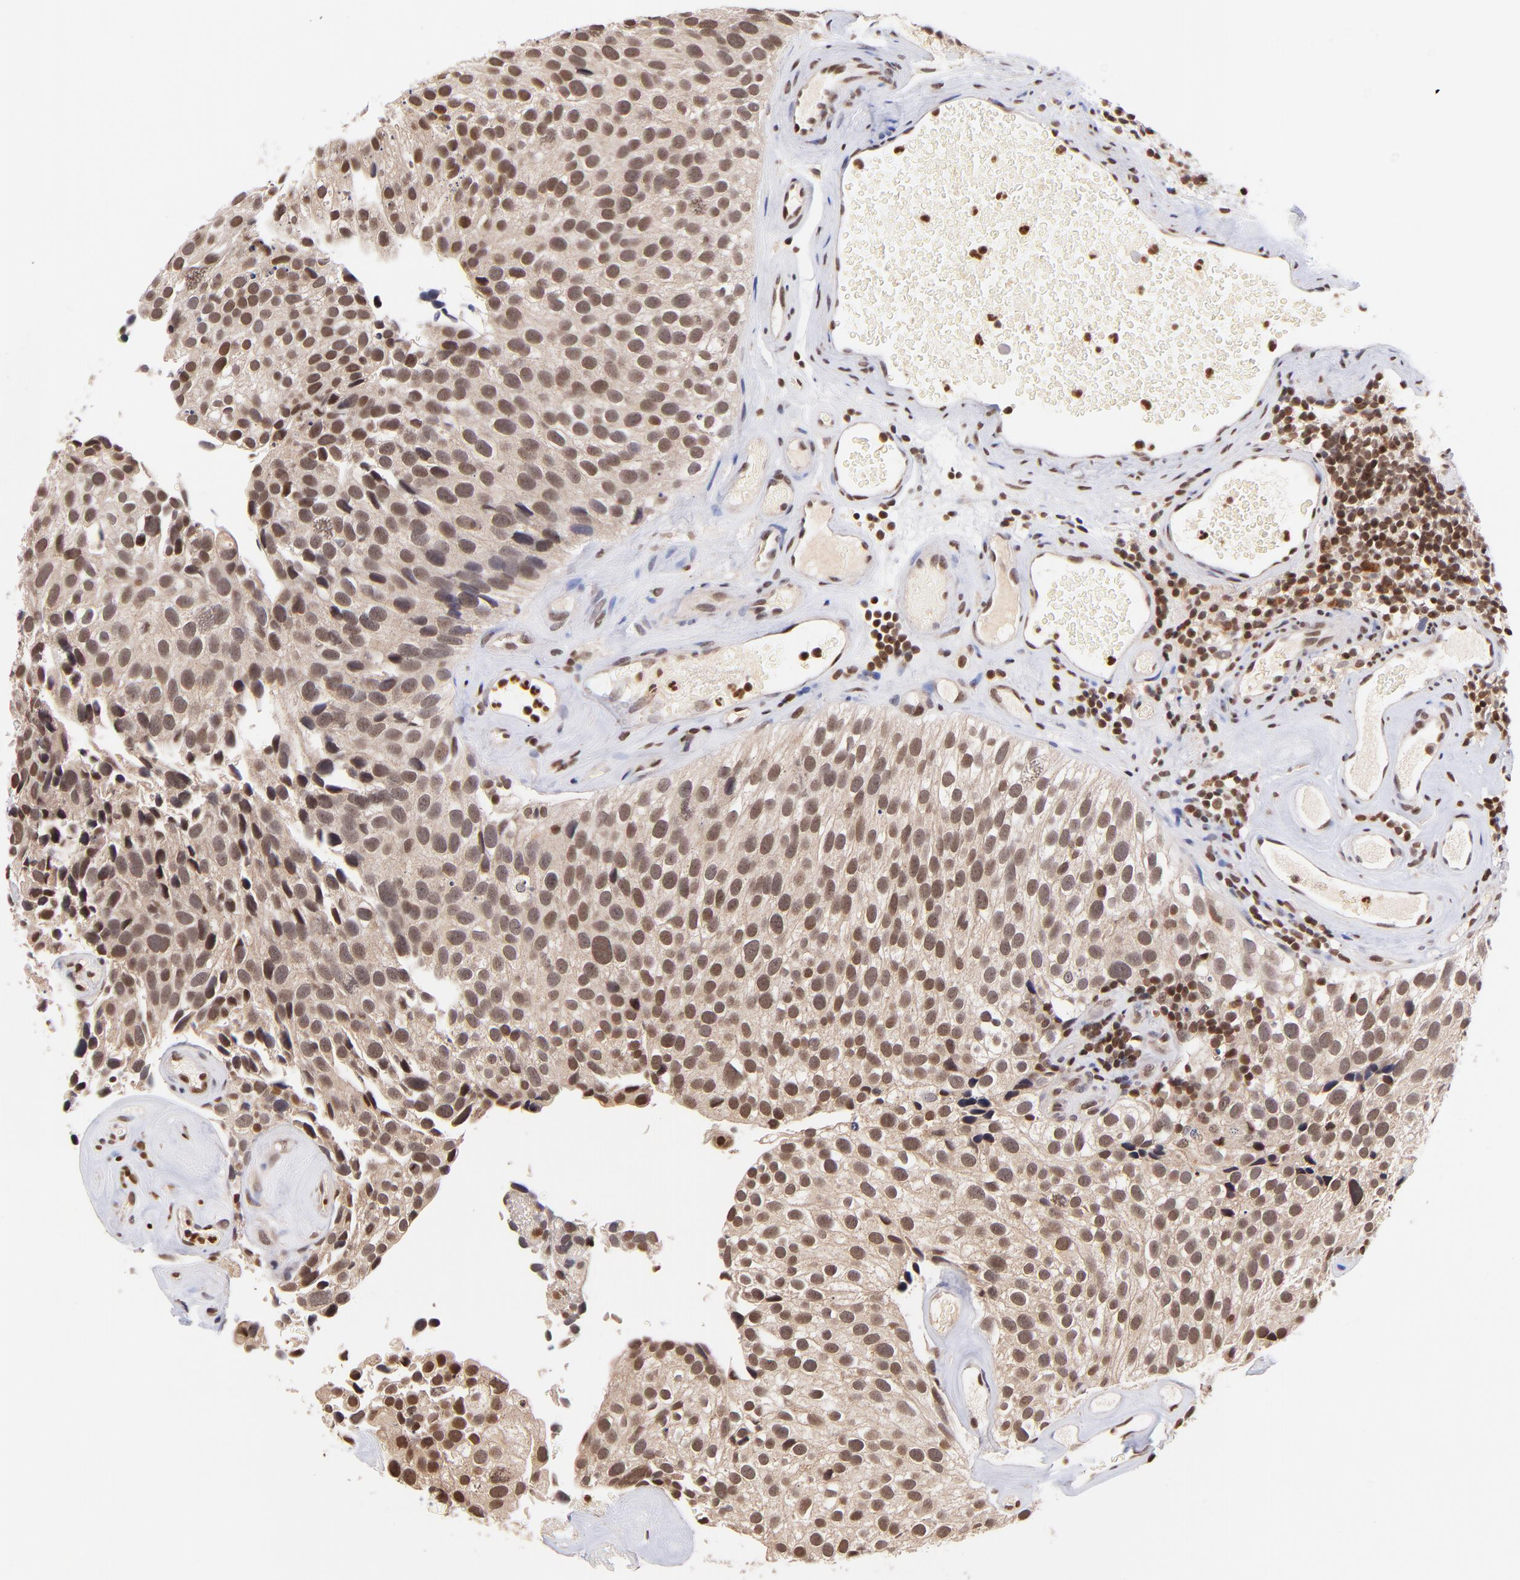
{"staining": {"intensity": "moderate", "quantity": ">75%", "location": "cytoplasmic/membranous,nuclear"}, "tissue": "urothelial cancer", "cell_type": "Tumor cells", "image_type": "cancer", "snomed": [{"axis": "morphology", "description": "Urothelial carcinoma, High grade"}, {"axis": "topography", "description": "Urinary bladder"}], "caption": "About >75% of tumor cells in human urothelial carcinoma (high-grade) demonstrate moderate cytoplasmic/membranous and nuclear protein staining as visualized by brown immunohistochemical staining.", "gene": "WDR25", "patient": {"sex": "male", "age": 72}}